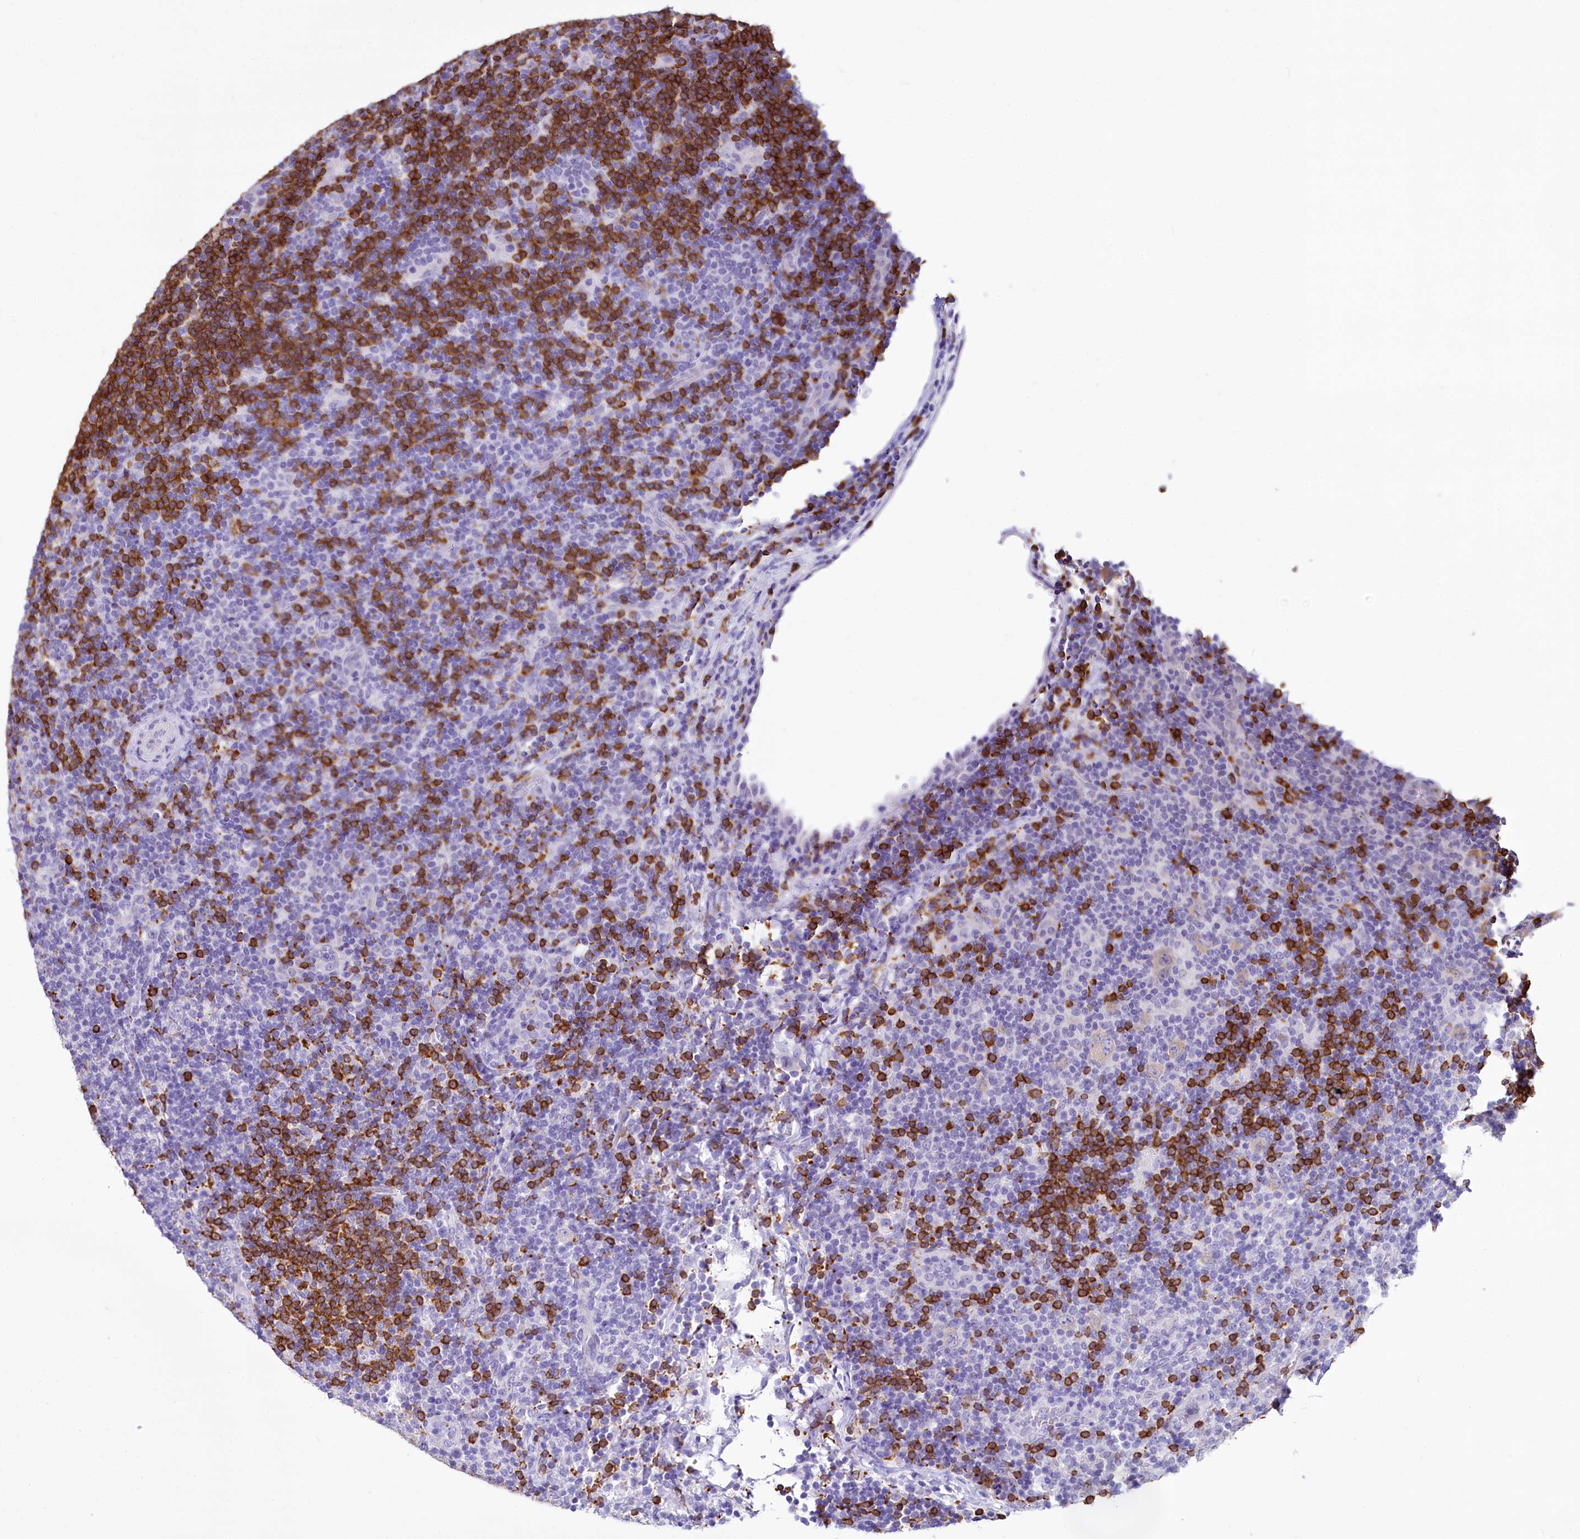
{"staining": {"intensity": "negative", "quantity": "none", "location": "none"}, "tissue": "lymphoma", "cell_type": "Tumor cells", "image_type": "cancer", "snomed": [{"axis": "morphology", "description": "Hodgkin's disease, NOS"}, {"axis": "topography", "description": "Lymph node"}], "caption": "Immunohistochemical staining of human lymphoma displays no significant expression in tumor cells.", "gene": "BANK1", "patient": {"sex": "female", "age": 57}}